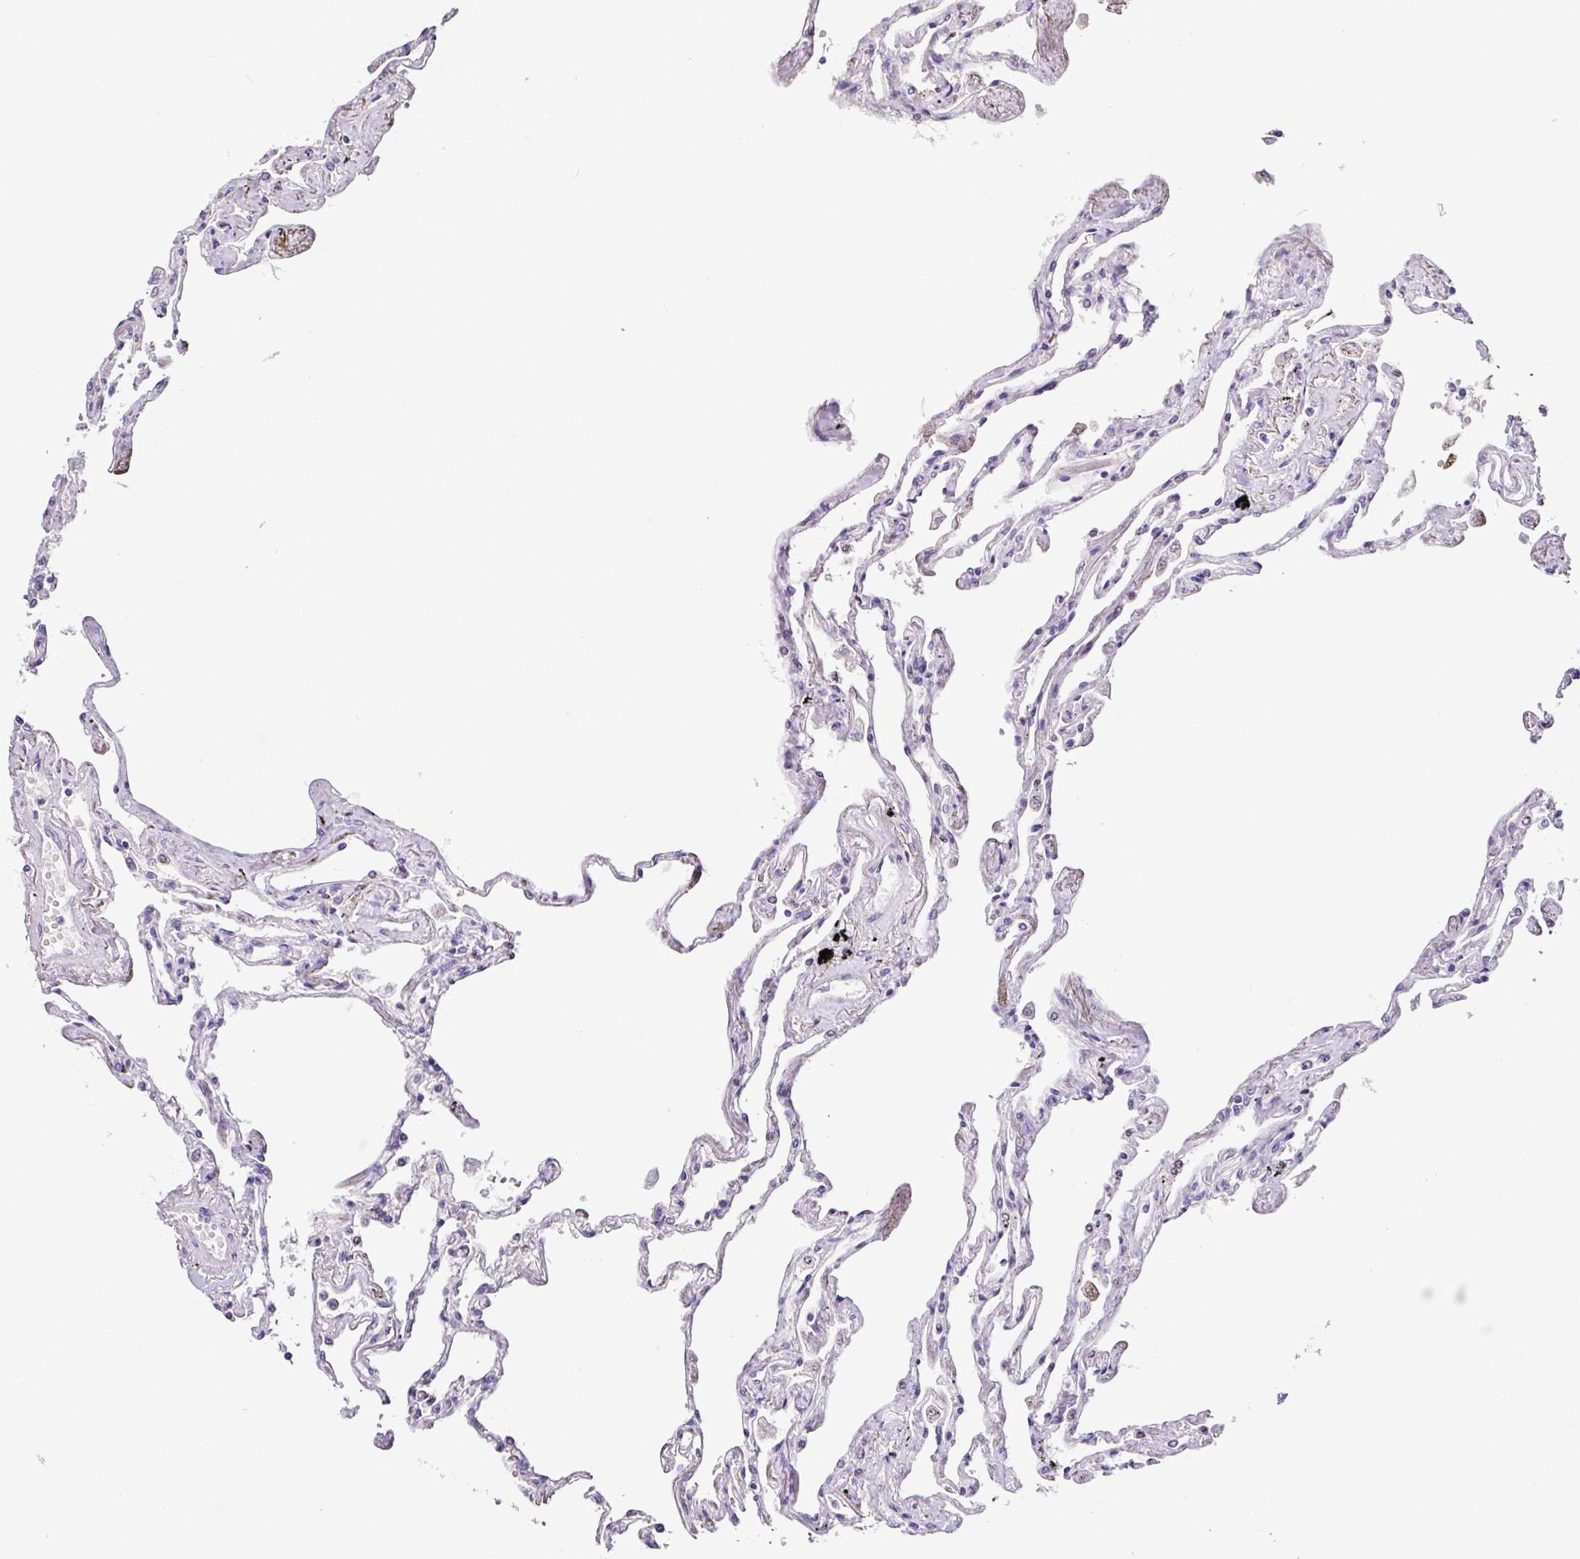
{"staining": {"intensity": "negative", "quantity": "none", "location": "none"}, "tissue": "lung", "cell_type": "Alveolar cells", "image_type": "normal", "snomed": [{"axis": "morphology", "description": "Normal tissue, NOS"}, {"axis": "topography", "description": "Lung"}], "caption": "DAB (3,3'-diaminobenzidine) immunohistochemical staining of normal lung reveals no significant positivity in alveolar cells.", "gene": "ZG16", "patient": {"sex": "female", "age": 67}}